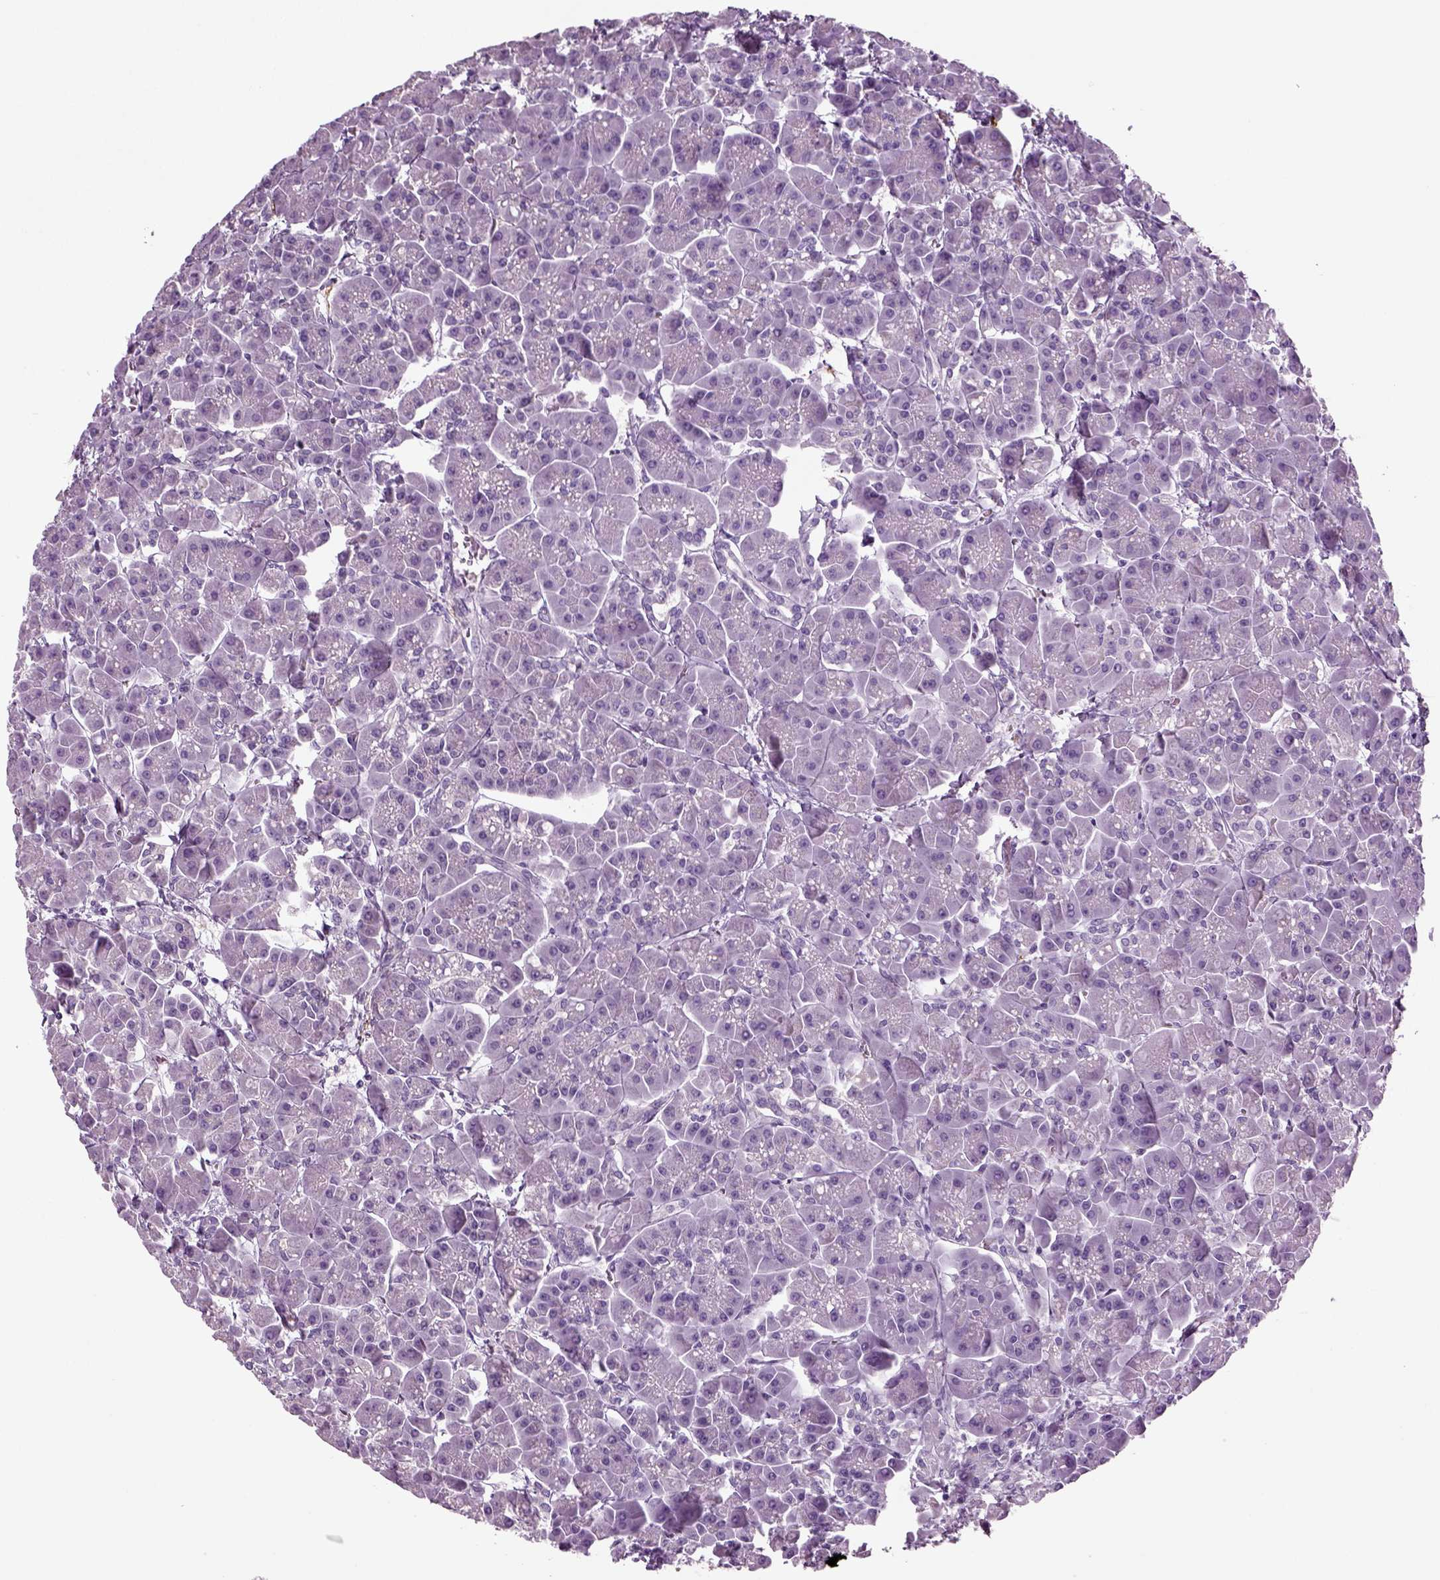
{"staining": {"intensity": "negative", "quantity": "none", "location": "none"}, "tissue": "pancreas", "cell_type": "Exocrine glandular cells", "image_type": "normal", "snomed": [{"axis": "morphology", "description": "Normal tissue, NOS"}, {"axis": "topography", "description": "Pancreas"}], "caption": "The immunohistochemistry micrograph has no significant positivity in exocrine glandular cells of pancreas.", "gene": "CRABP1", "patient": {"sex": "male", "age": 70}}